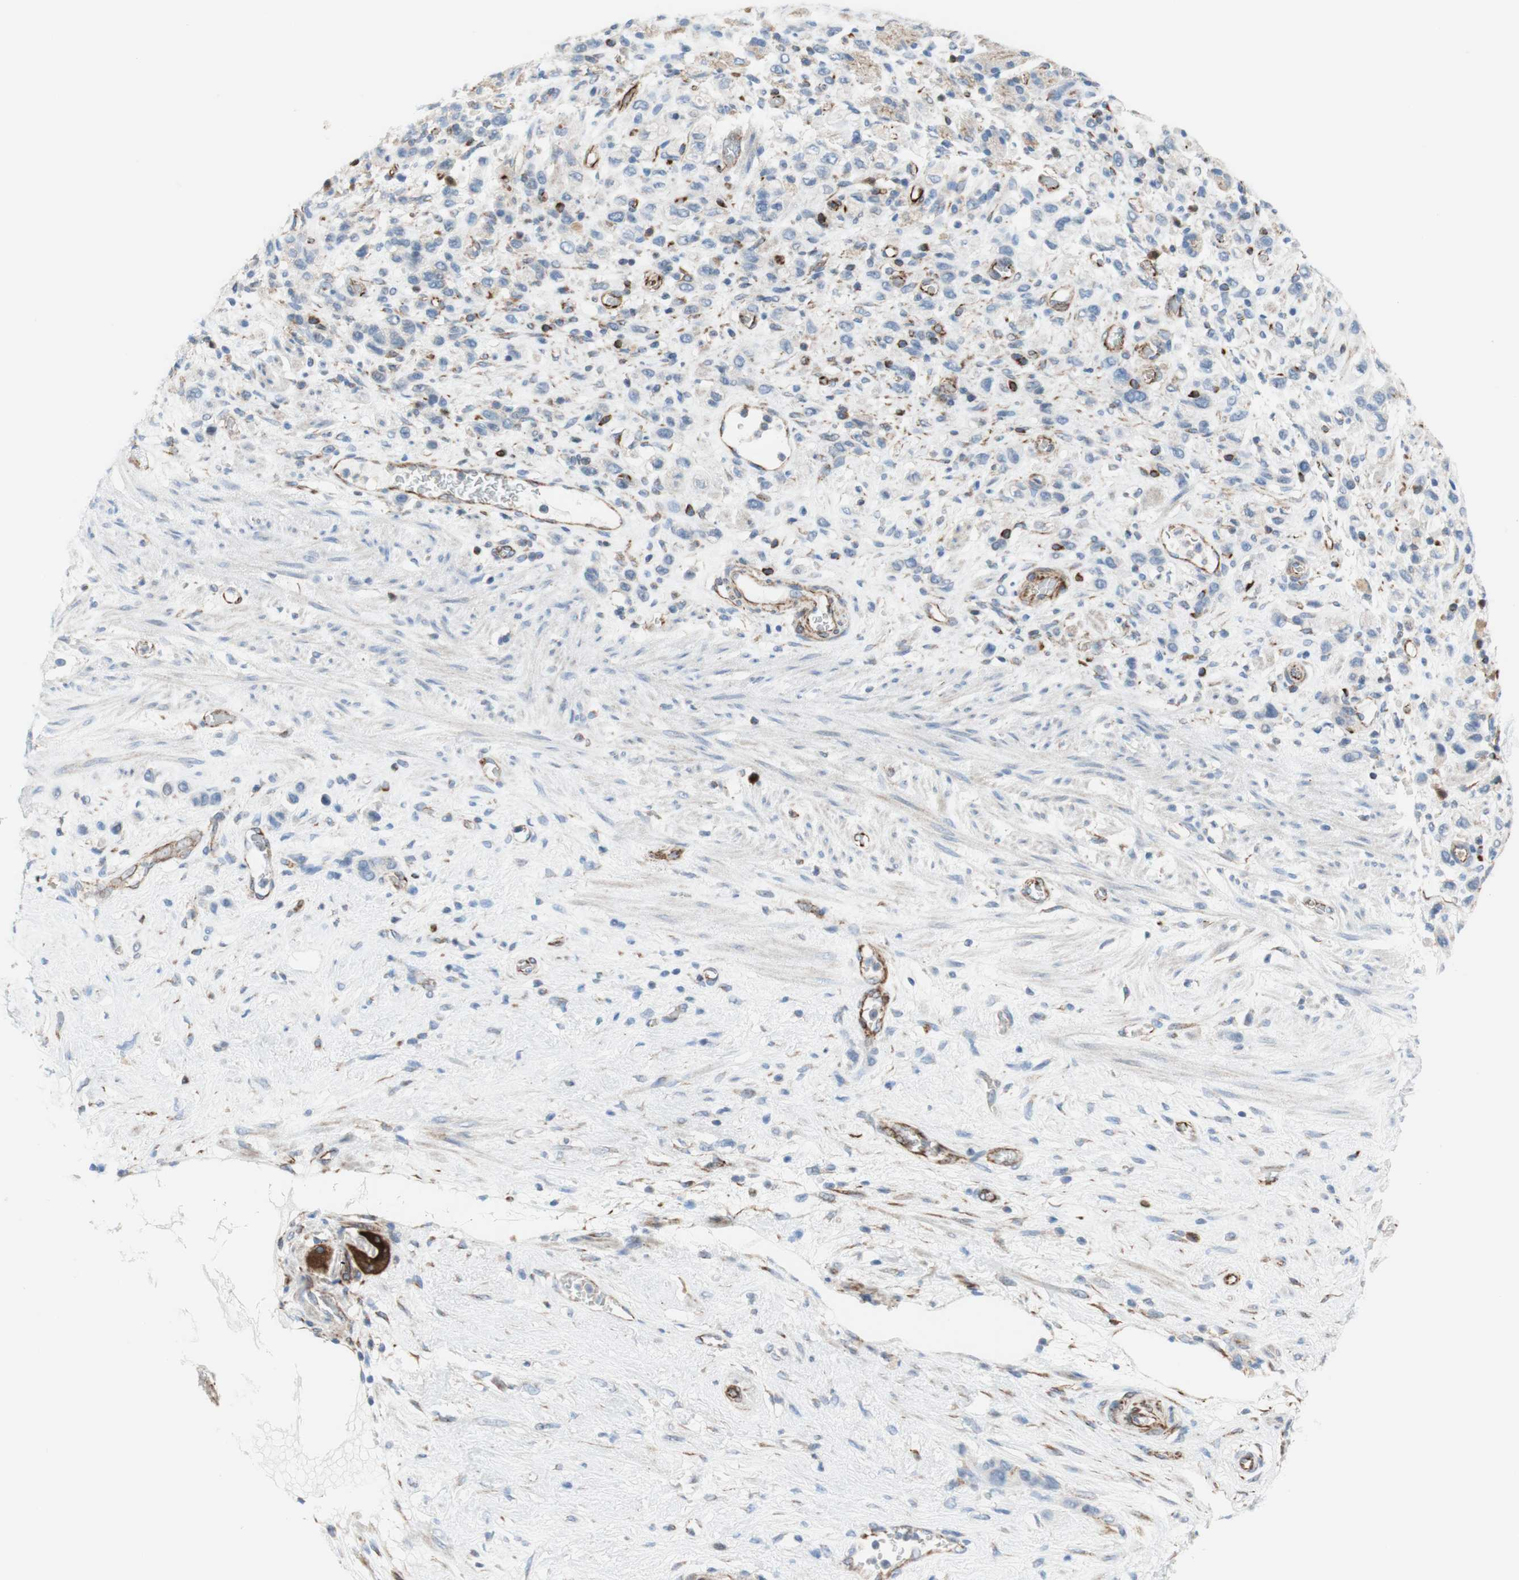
{"staining": {"intensity": "negative", "quantity": "none", "location": "none"}, "tissue": "stomach cancer", "cell_type": "Tumor cells", "image_type": "cancer", "snomed": [{"axis": "morphology", "description": "Adenocarcinoma, NOS"}, {"axis": "morphology", "description": "Adenocarcinoma, High grade"}, {"axis": "topography", "description": "Stomach, upper"}, {"axis": "topography", "description": "Stomach, lower"}], "caption": "Tumor cells are negative for brown protein staining in stomach cancer.", "gene": "POU2AF1", "patient": {"sex": "female", "age": 65}}